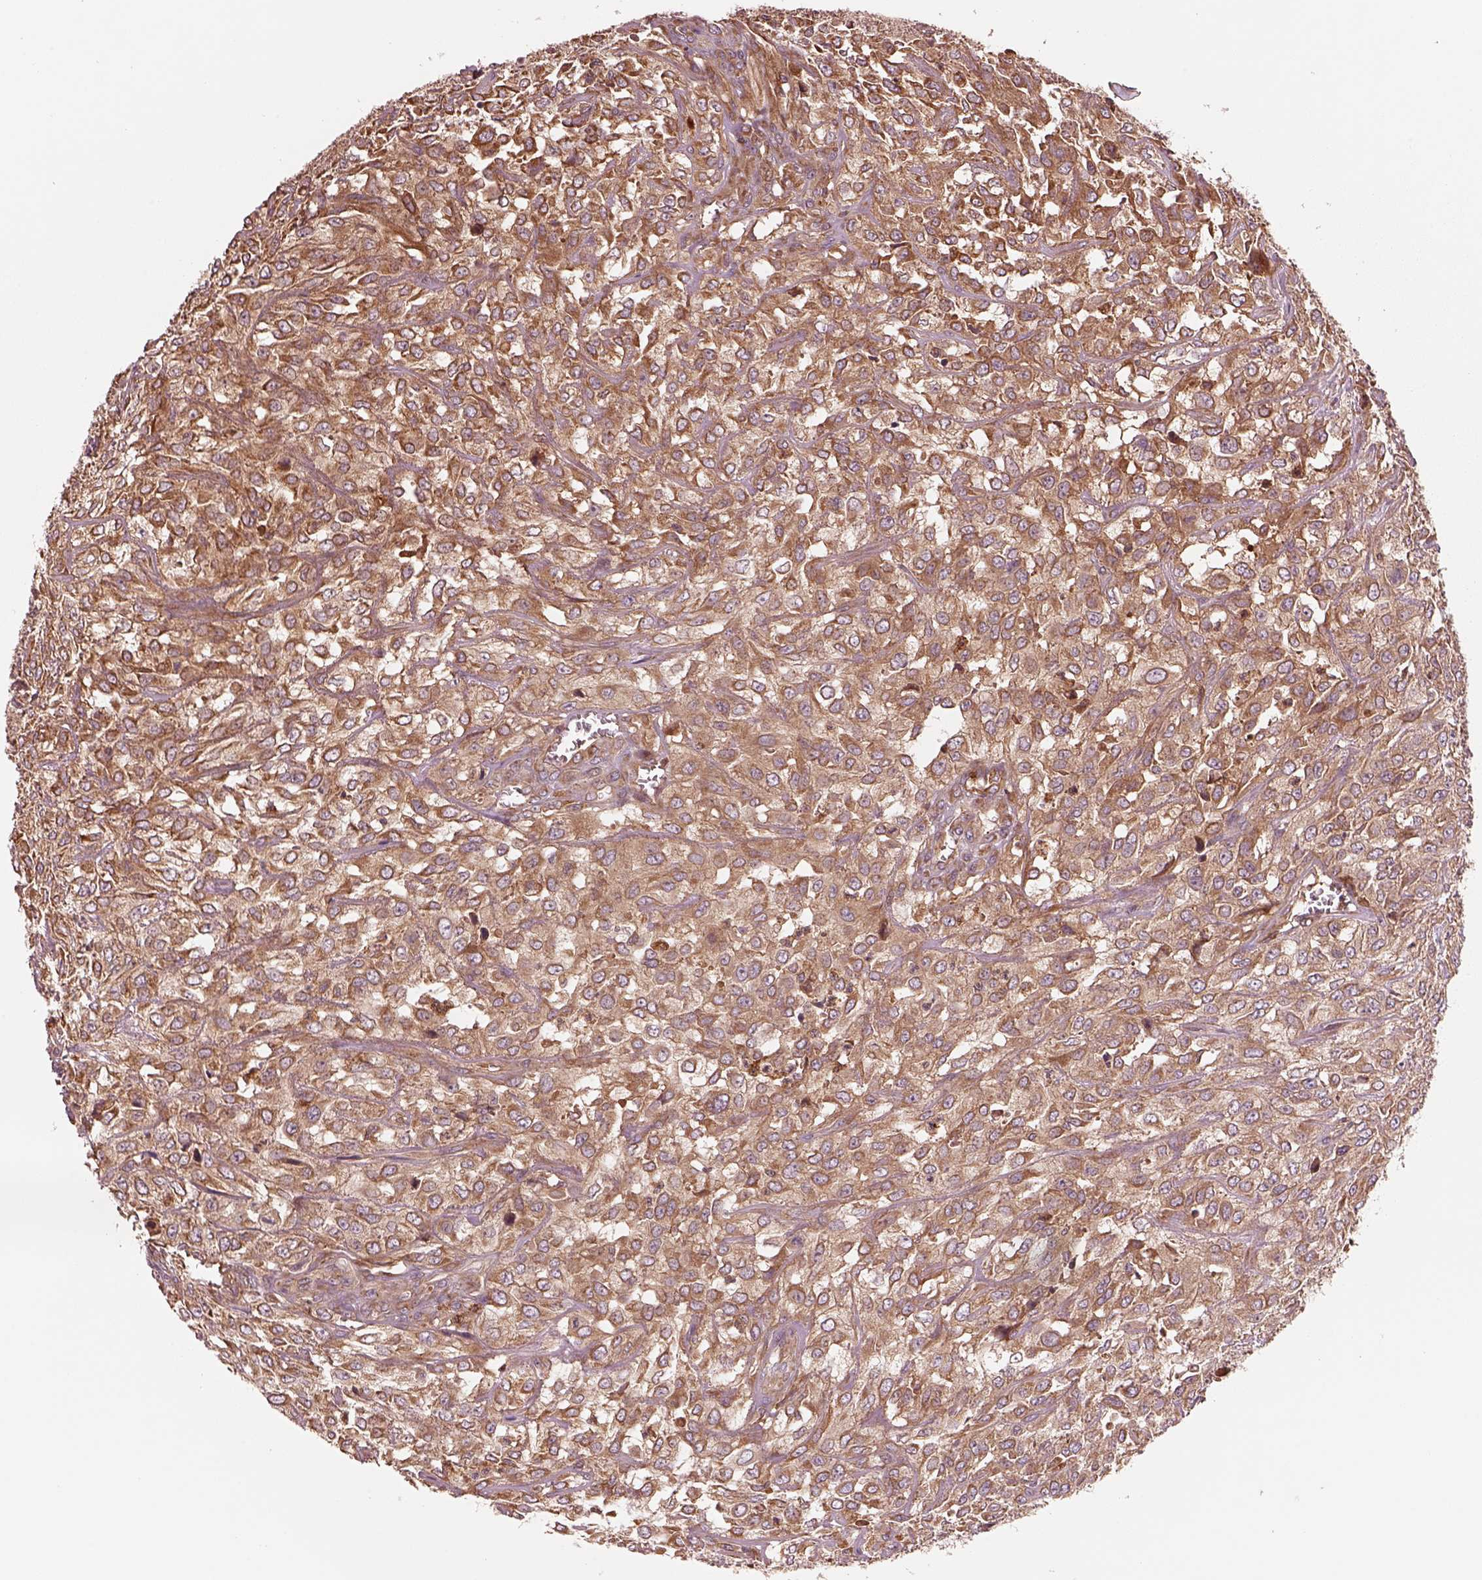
{"staining": {"intensity": "moderate", "quantity": "25%-75%", "location": "cytoplasmic/membranous"}, "tissue": "urothelial cancer", "cell_type": "Tumor cells", "image_type": "cancer", "snomed": [{"axis": "morphology", "description": "Urothelial carcinoma, High grade"}, {"axis": "topography", "description": "Urinary bladder"}], "caption": "Immunohistochemical staining of urothelial cancer exhibits moderate cytoplasmic/membranous protein staining in approximately 25%-75% of tumor cells.", "gene": "ASCC2", "patient": {"sex": "male", "age": 67}}